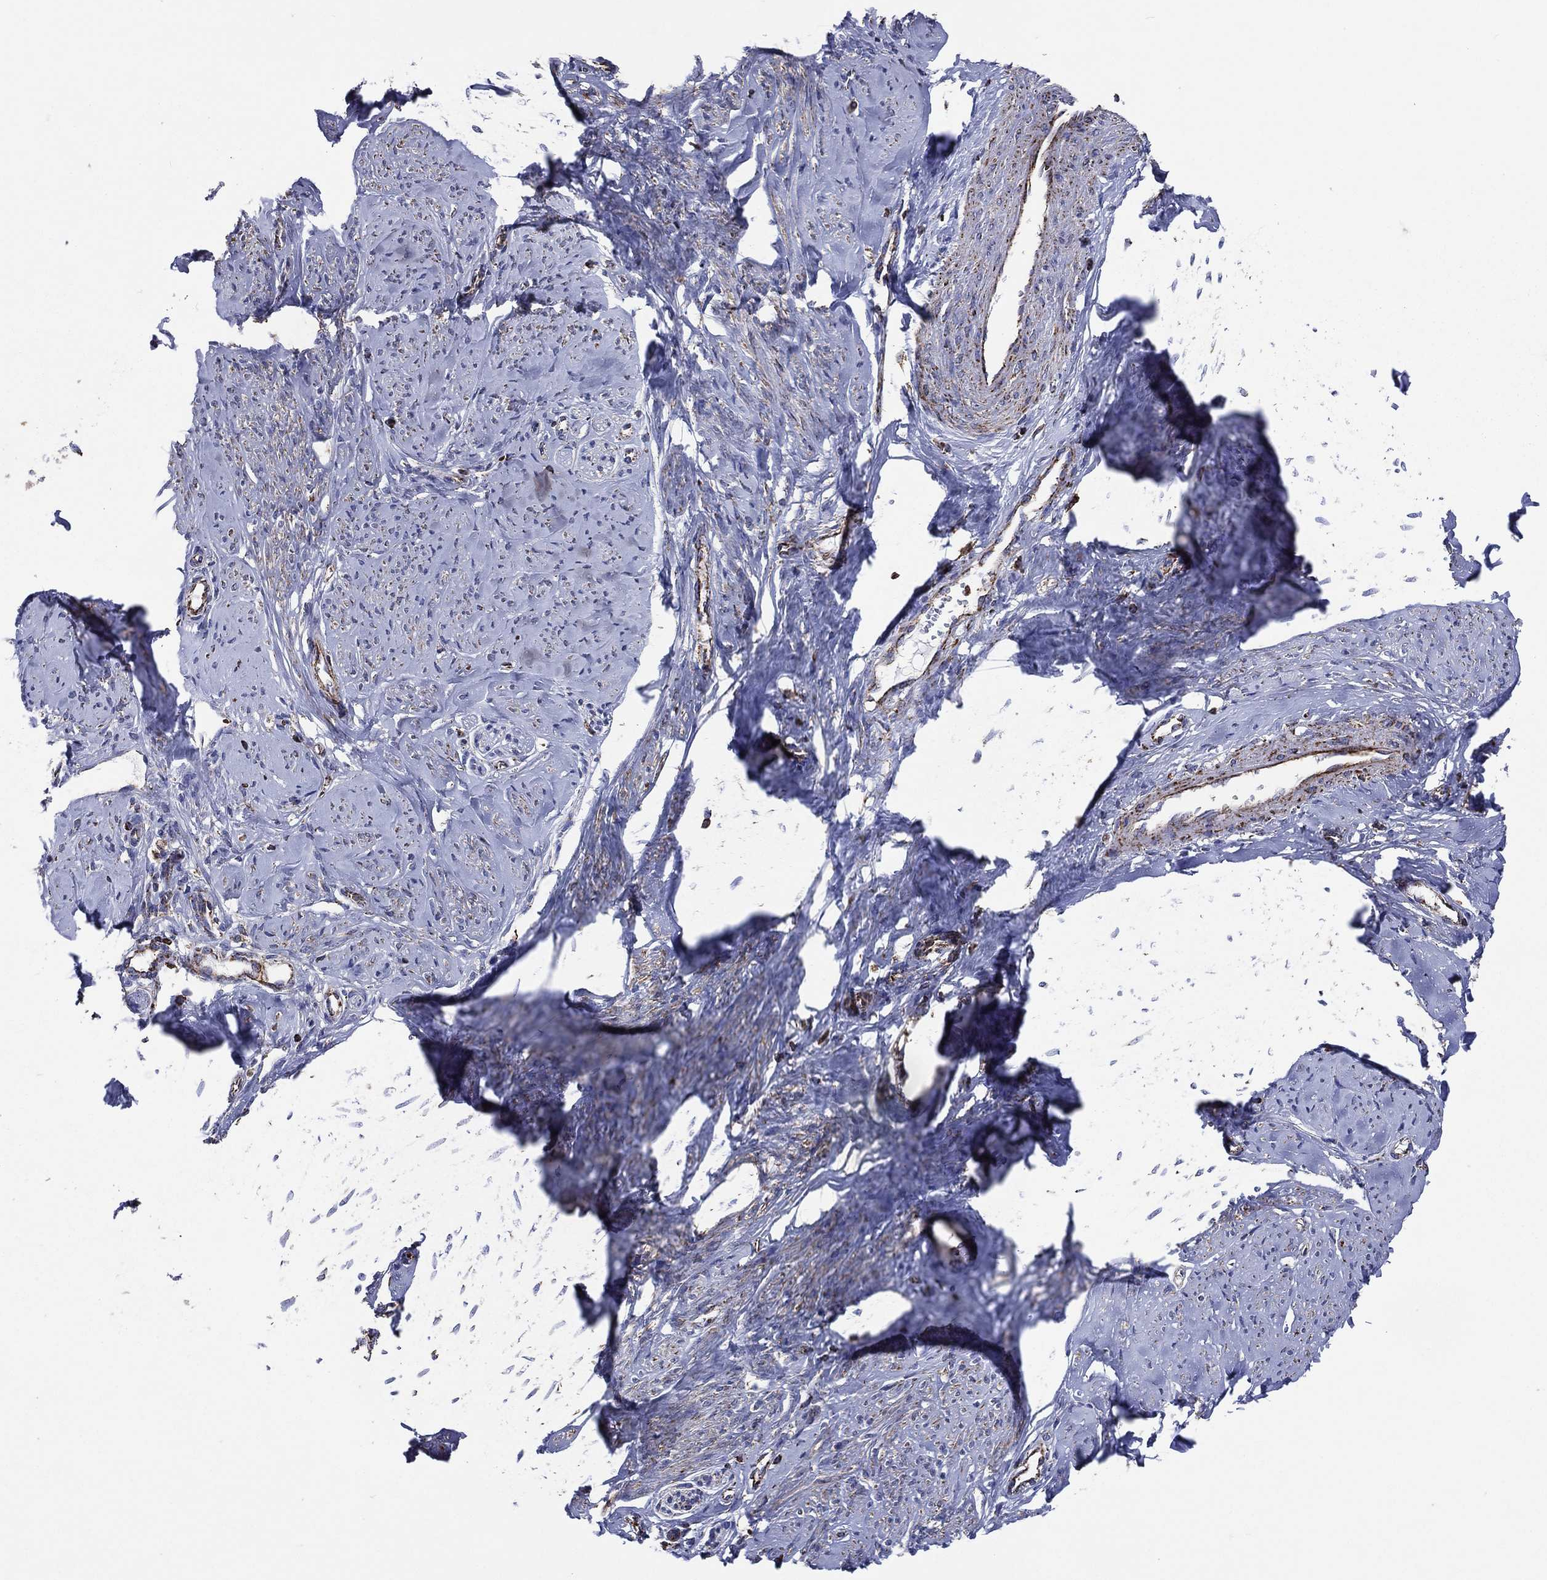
{"staining": {"intensity": "weak", "quantity": "25%-75%", "location": "cytoplasmic/membranous"}, "tissue": "smooth muscle", "cell_type": "Smooth muscle cells", "image_type": "normal", "snomed": [{"axis": "morphology", "description": "Normal tissue, NOS"}, {"axis": "topography", "description": "Smooth muscle"}], "caption": "Protein positivity by immunohistochemistry displays weak cytoplasmic/membranous positivity in about 25%-75% of smooth muscle cells in unremarkable smooth muscle.", "gene": "ANKRD37", "patient": {"sex": "female", "age": 48}}